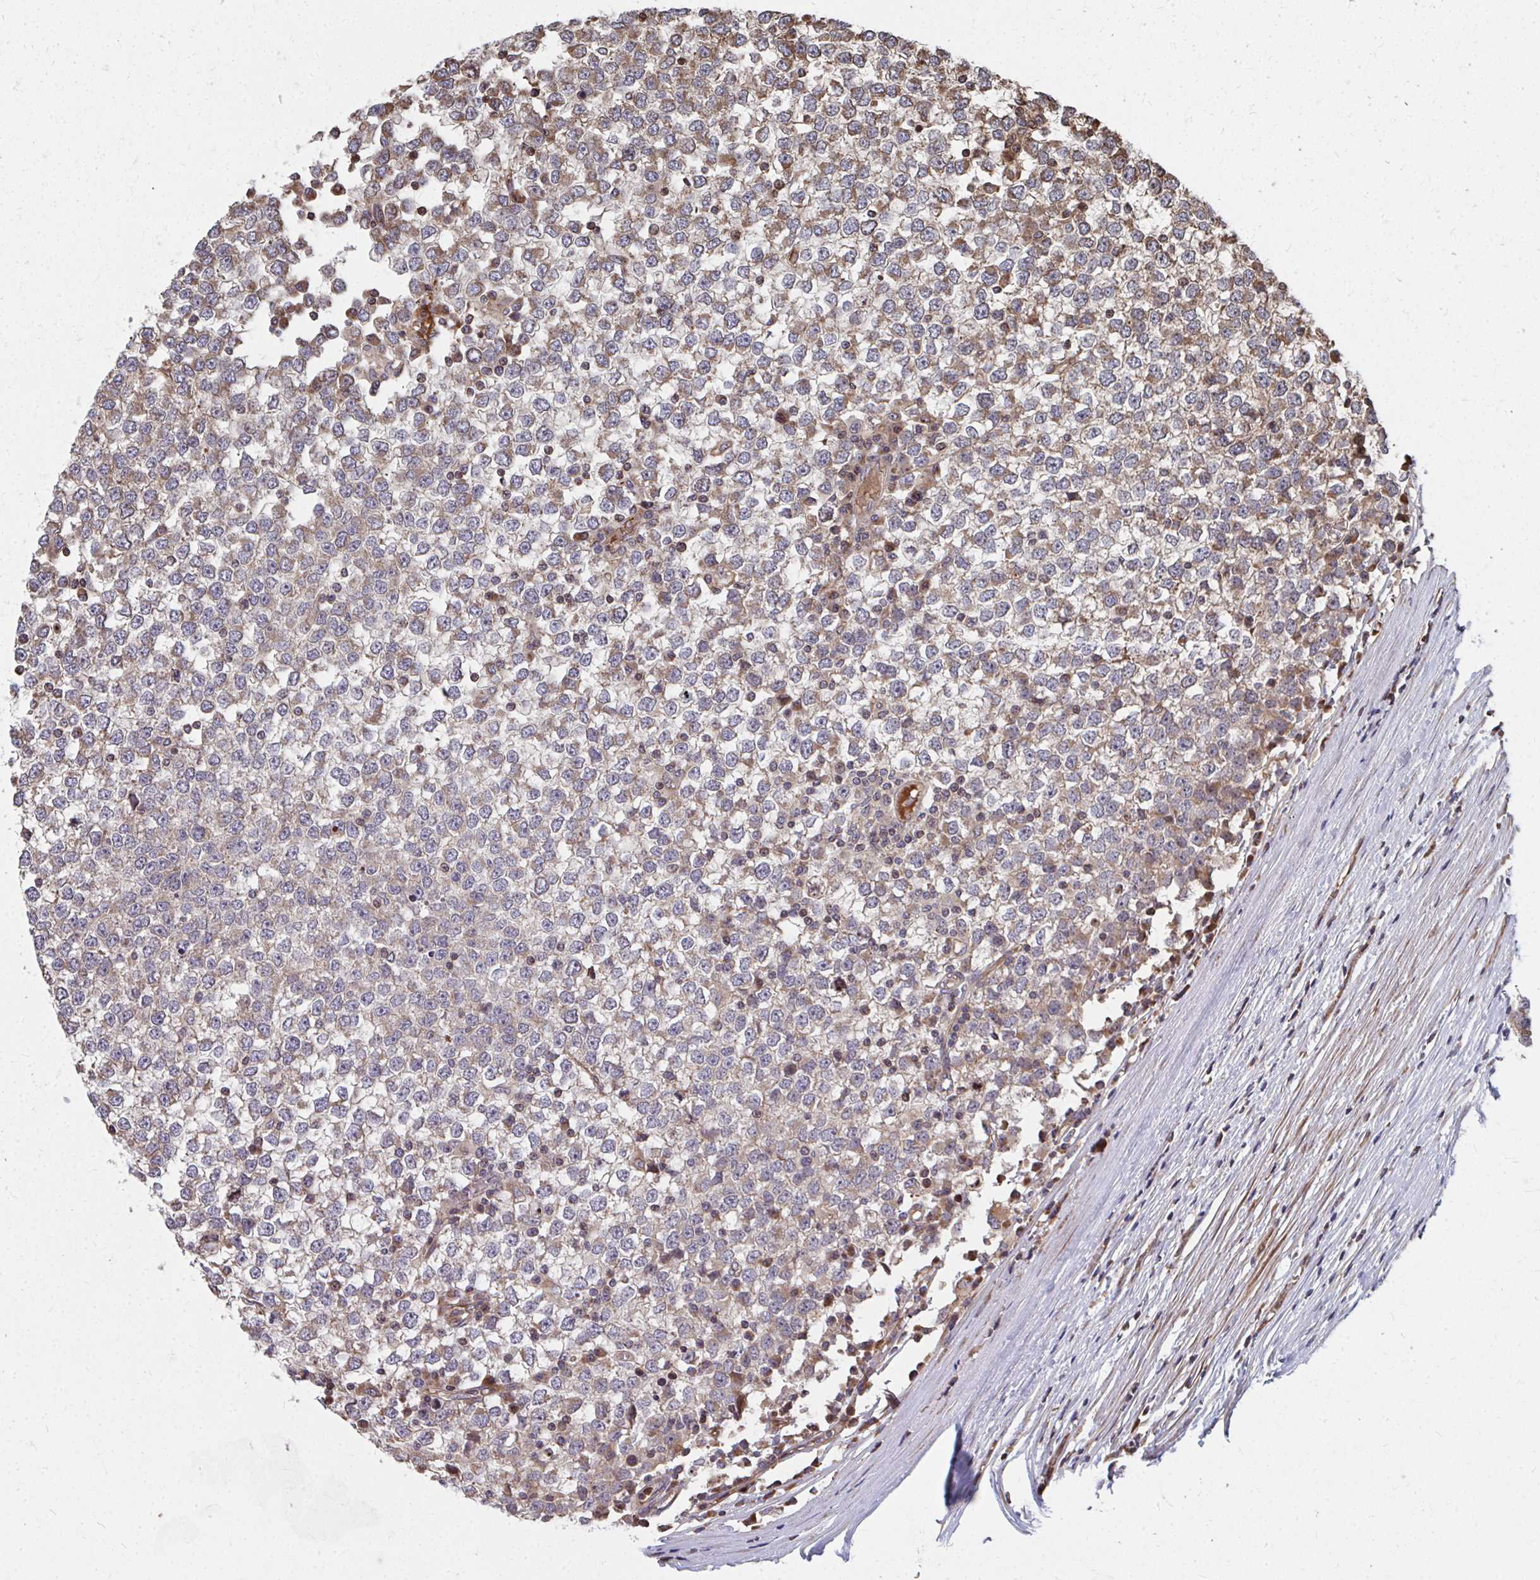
{"staining": {"intensity": "moderate", "quantity": "25%-75%", "location": "cytoplasmic/membranous"}, "tissue": "testis cancer", "cell_type": "Tumor cells", "image_type": "cancer", "snomed": [{"axis": "morphology", "description": "Seminoma, NOS"}, {"axis": "topography", "description": "Testis"}], "caption": "A brown stain shows moderate cytoplasmic/membranous expression of a protein in human testis cancer (seminoma) tumor cells. Using DAB (brown) and hematoxylin (blue) stains, captured at high magnification using brightfield microscopy.", "gene": "FAM89A", "patient": {"sex": "male", "age": 65}}